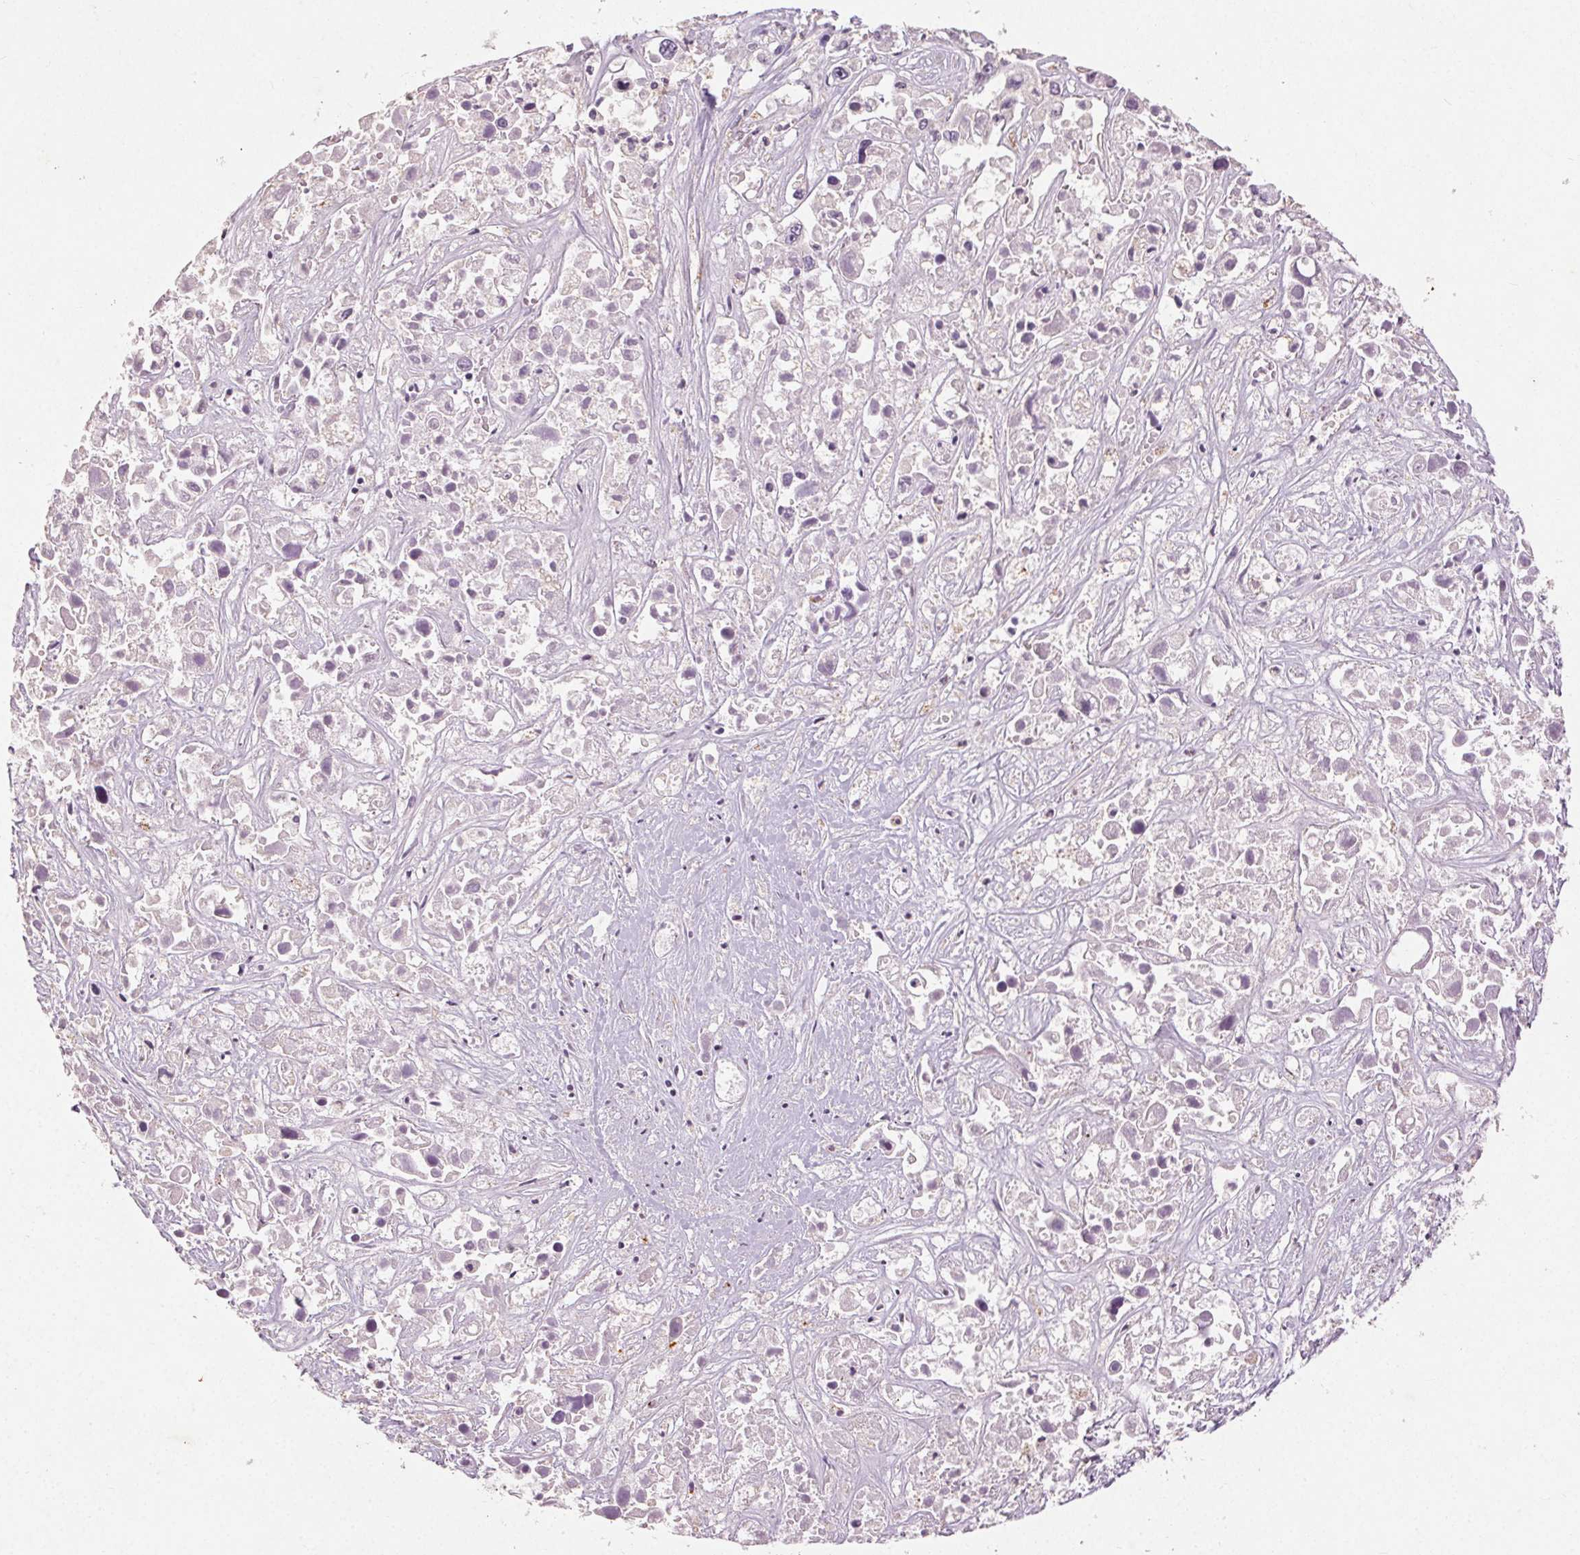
{"staining": {"intensity": "negative", "quantity": "none", "location": "none"}, "tissue": "liver cancer", "cell_type": "Tumor cells", "image_type": "cancer", "snomed": [{"axis": "morphology", "description": "Cholangiocarcinoma"}, {"axis": "topography", "description": "Liver"}], "caption": "The micrograph reveals no staining of tumor cells in cholangiocarcinoma (liver).", "gene": "CLTRN", "patient": {"sex": "male", "age": 81}}